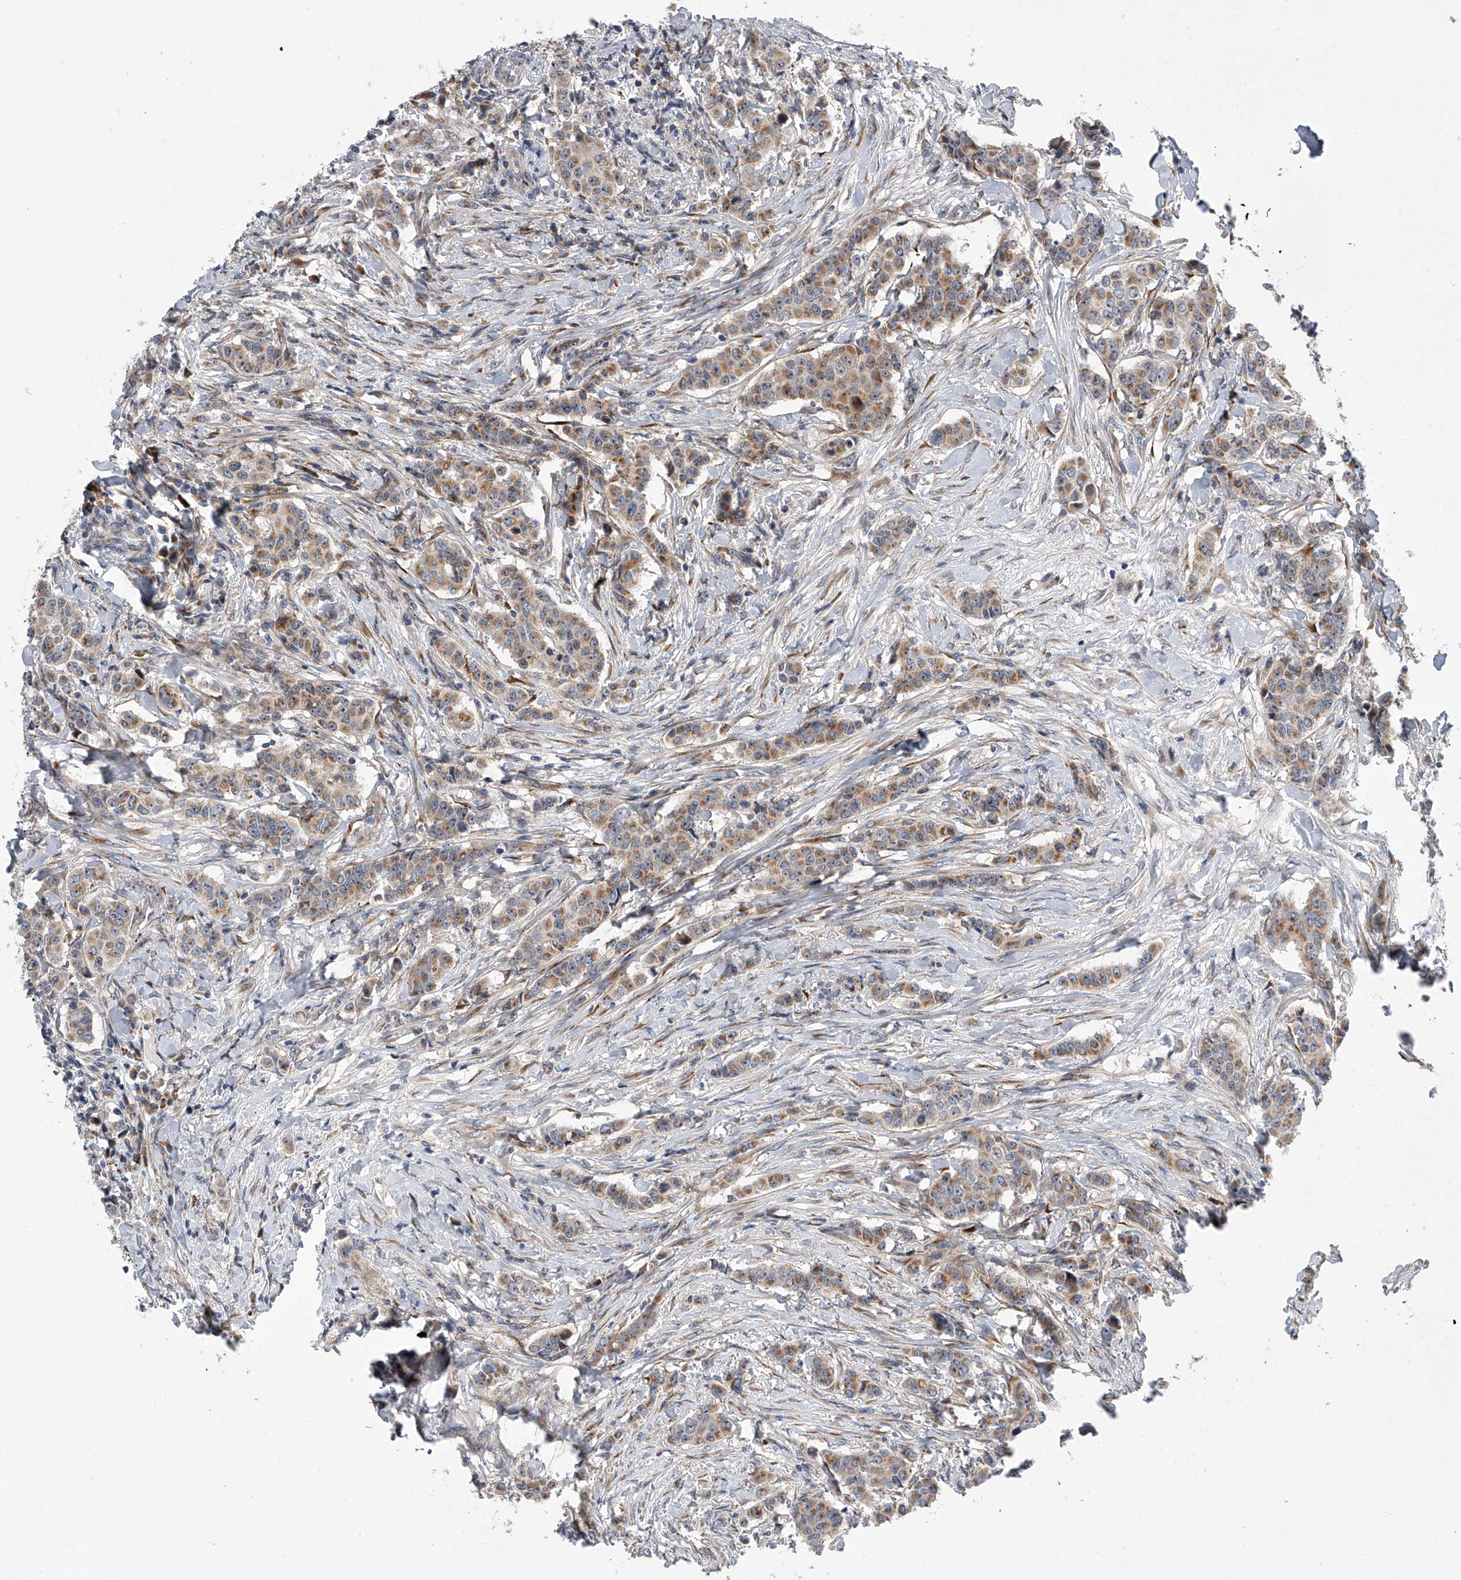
{"staining": {"intensity": "moderate", "quantity": ">75%", "location": "cytoplasmic/membranous"}, "tissue": "breast cancer", "cell_type": "Tumor cells", "image_type": "cancer", "snomed": [{"axis": "morphology", "description": "Duct carcinoma"}, {"axis": "topography", "description": "Breast"}], "caption": "The photomicrograph reveals staining of breast cancer (intraductal carcinoma), revealing moderate cytoplasmic/membranous protein expression (brown color) within tumor cells.", "gene": "DLGAP2", "patient": {"sex": "female", "age": 40}}